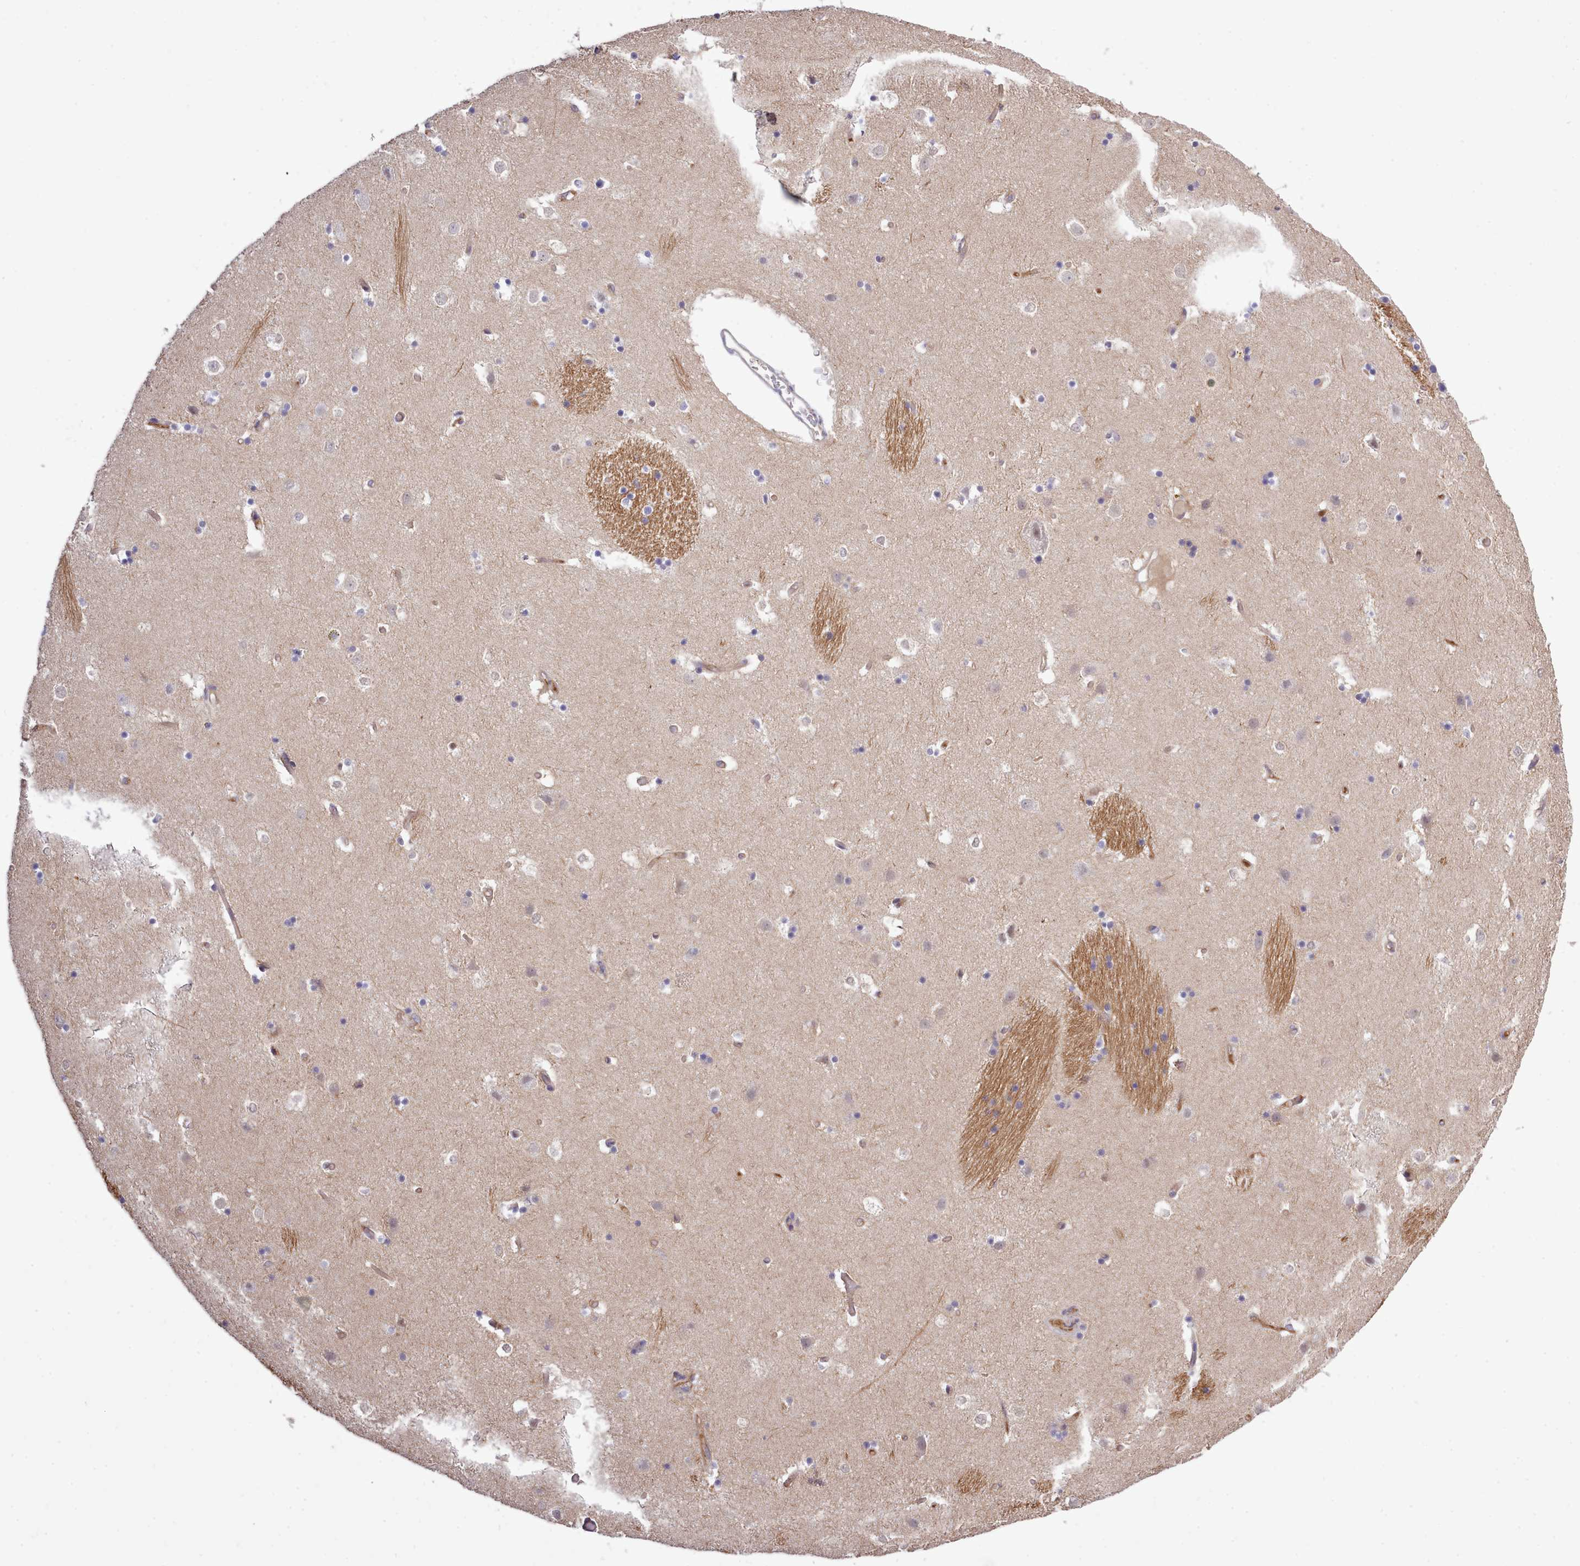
{"staining": {"intensity": "weak", "quantity": "<25%", "location": "cytoplasmic/membranous"}, "tissue": "caudate", "cell_type": "Glial cells", "image_type": "normal", "snomed": [{"axis": "morphology", "description": "Normal tissue, NOS"}, {"axis": "topography", "description": "Lateral ventricle wall"}], "caption": "DAB immunohistochemical staining of benign human caudate displays no significant expression in glial cells. (Stains: DAB (3,3'-diaminobenzidine) IHC with hematoxylin counter stain, Microscopy: brightfield microscopy at high magnification).", "gene": "ZC3H13", "patient": {"sex": "female", "age": 52}}